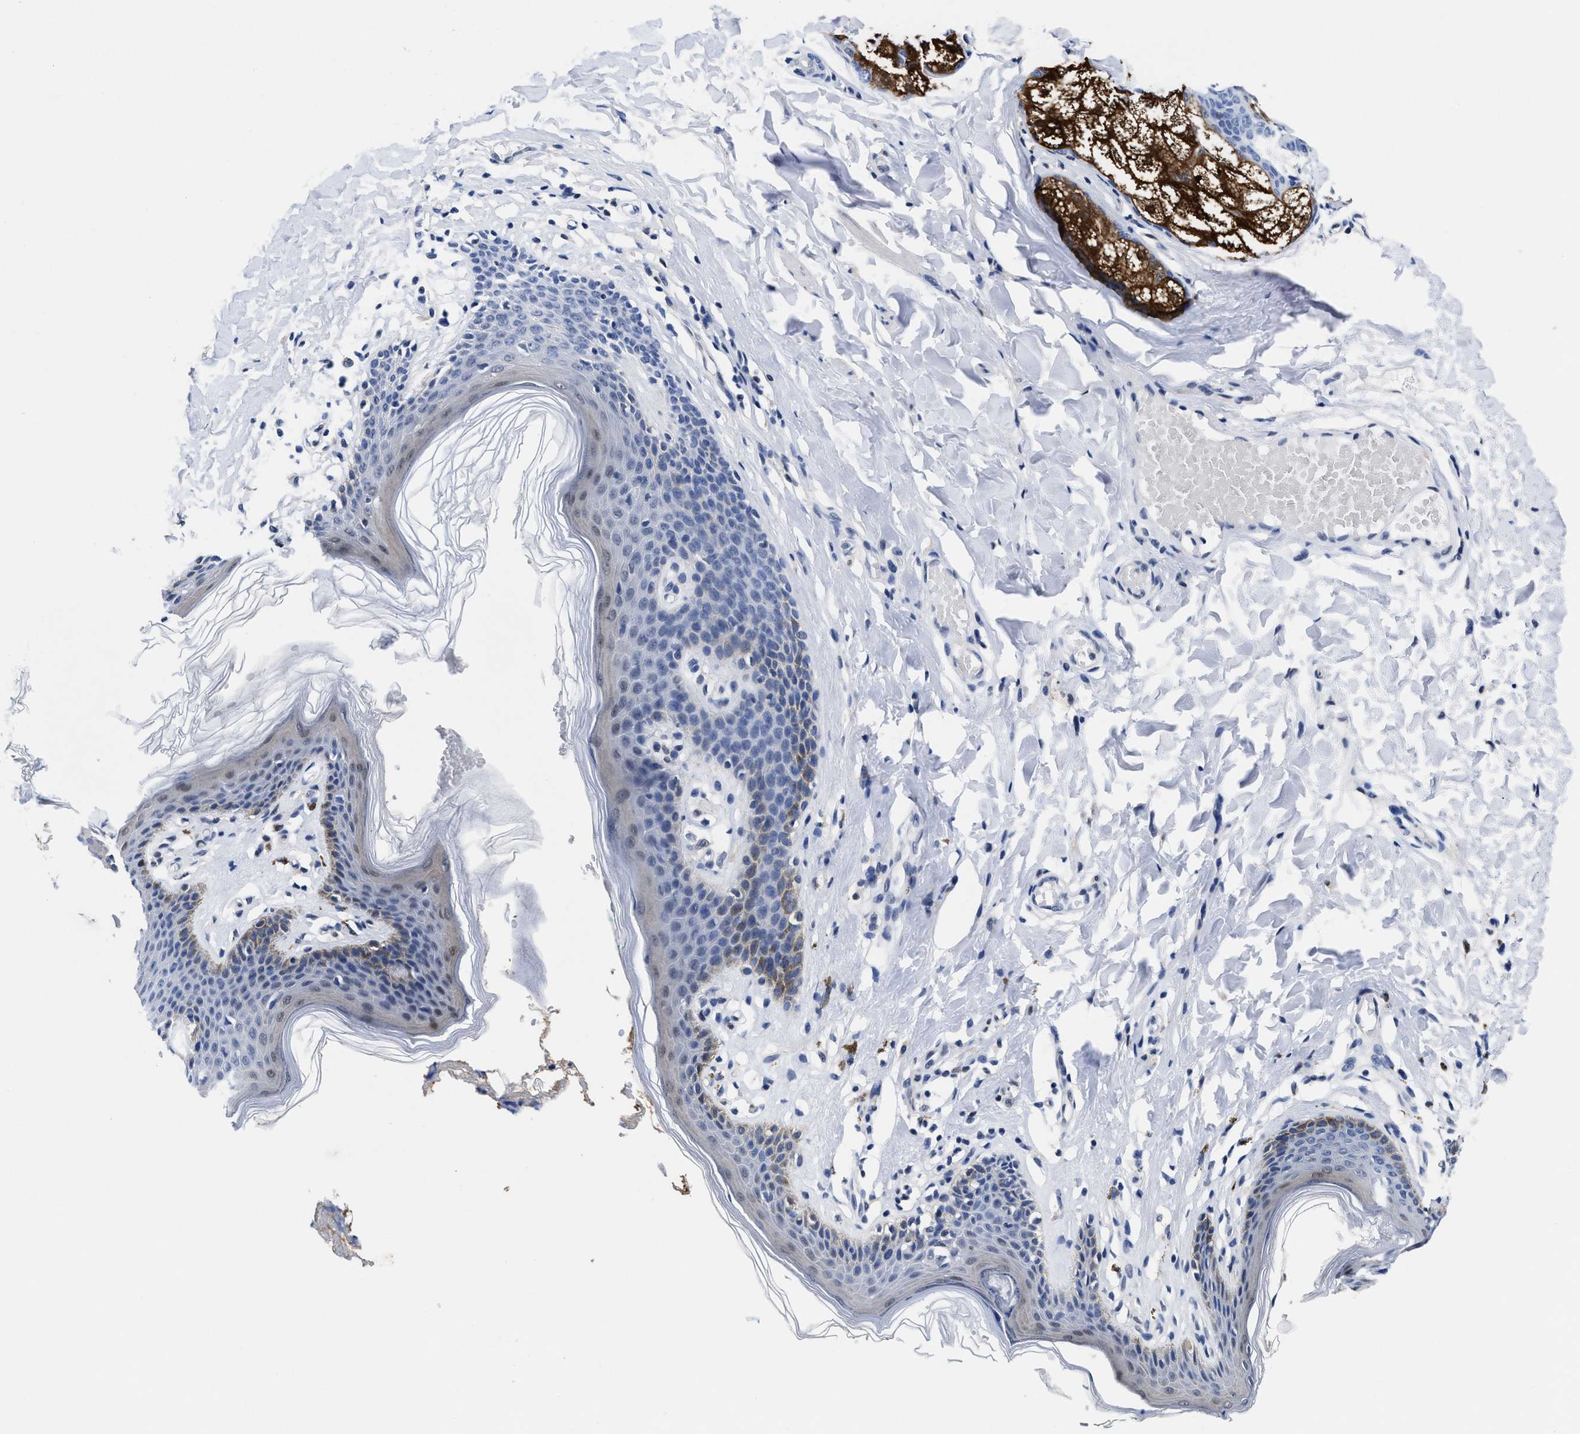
{"staining": {"intensity": "weak", "quantity": "<25%", "location": "cytoplasmic/membranous"}, "tissue": "skin", "cell_type": "Epidermal cells", "image_type": "normal", "snomed": [{"axis": "morphology", "description": "Normal tissue, NOS"}, {"axis": "topography", "description": "Vulva"}], "caption": "This is an immunohistochemistry micrograph of unremarkable skin. There is no expression in epidermal cells.", "gene": "ACLY", "patient": {"sex": "female", "age": 66}}